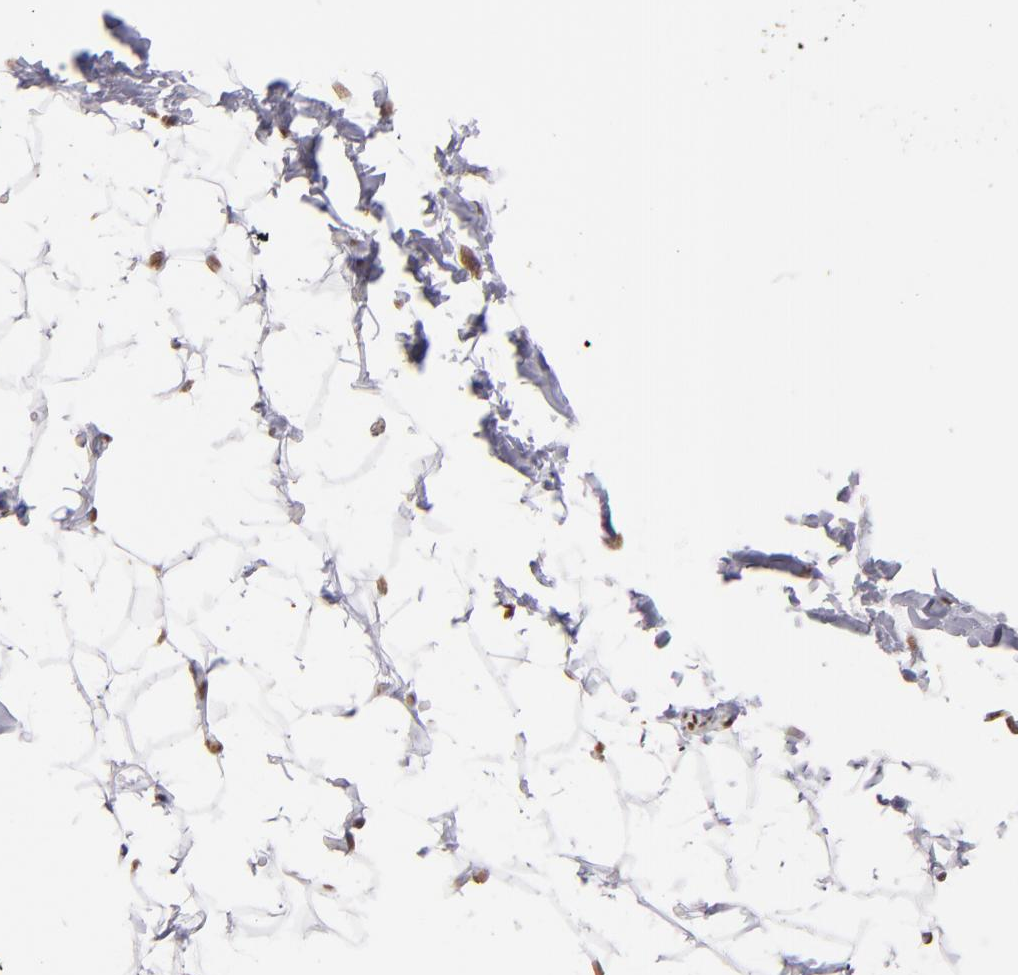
{"staining": {"intensity": "moderate", "quantity": ">75%", "location": "nuclear"}, "tissue": "adipose tissue", "cell_type": "Adipocytes", "image_type": "normal", "snomed": [{"axis": "morphology", "description": "Normal tissue, NOS"}, {"axis": "topography", "description": "Soft tissue"}], "caption": "The image reveals a brown stain indicating the presence of a protein in the nuclear of adipocytes in adipose tissue. (DAB = brown stain, brightfield microscopy at high magnification).", "gene": "SP1", "patient": {"sex": "male", "age": 26}}